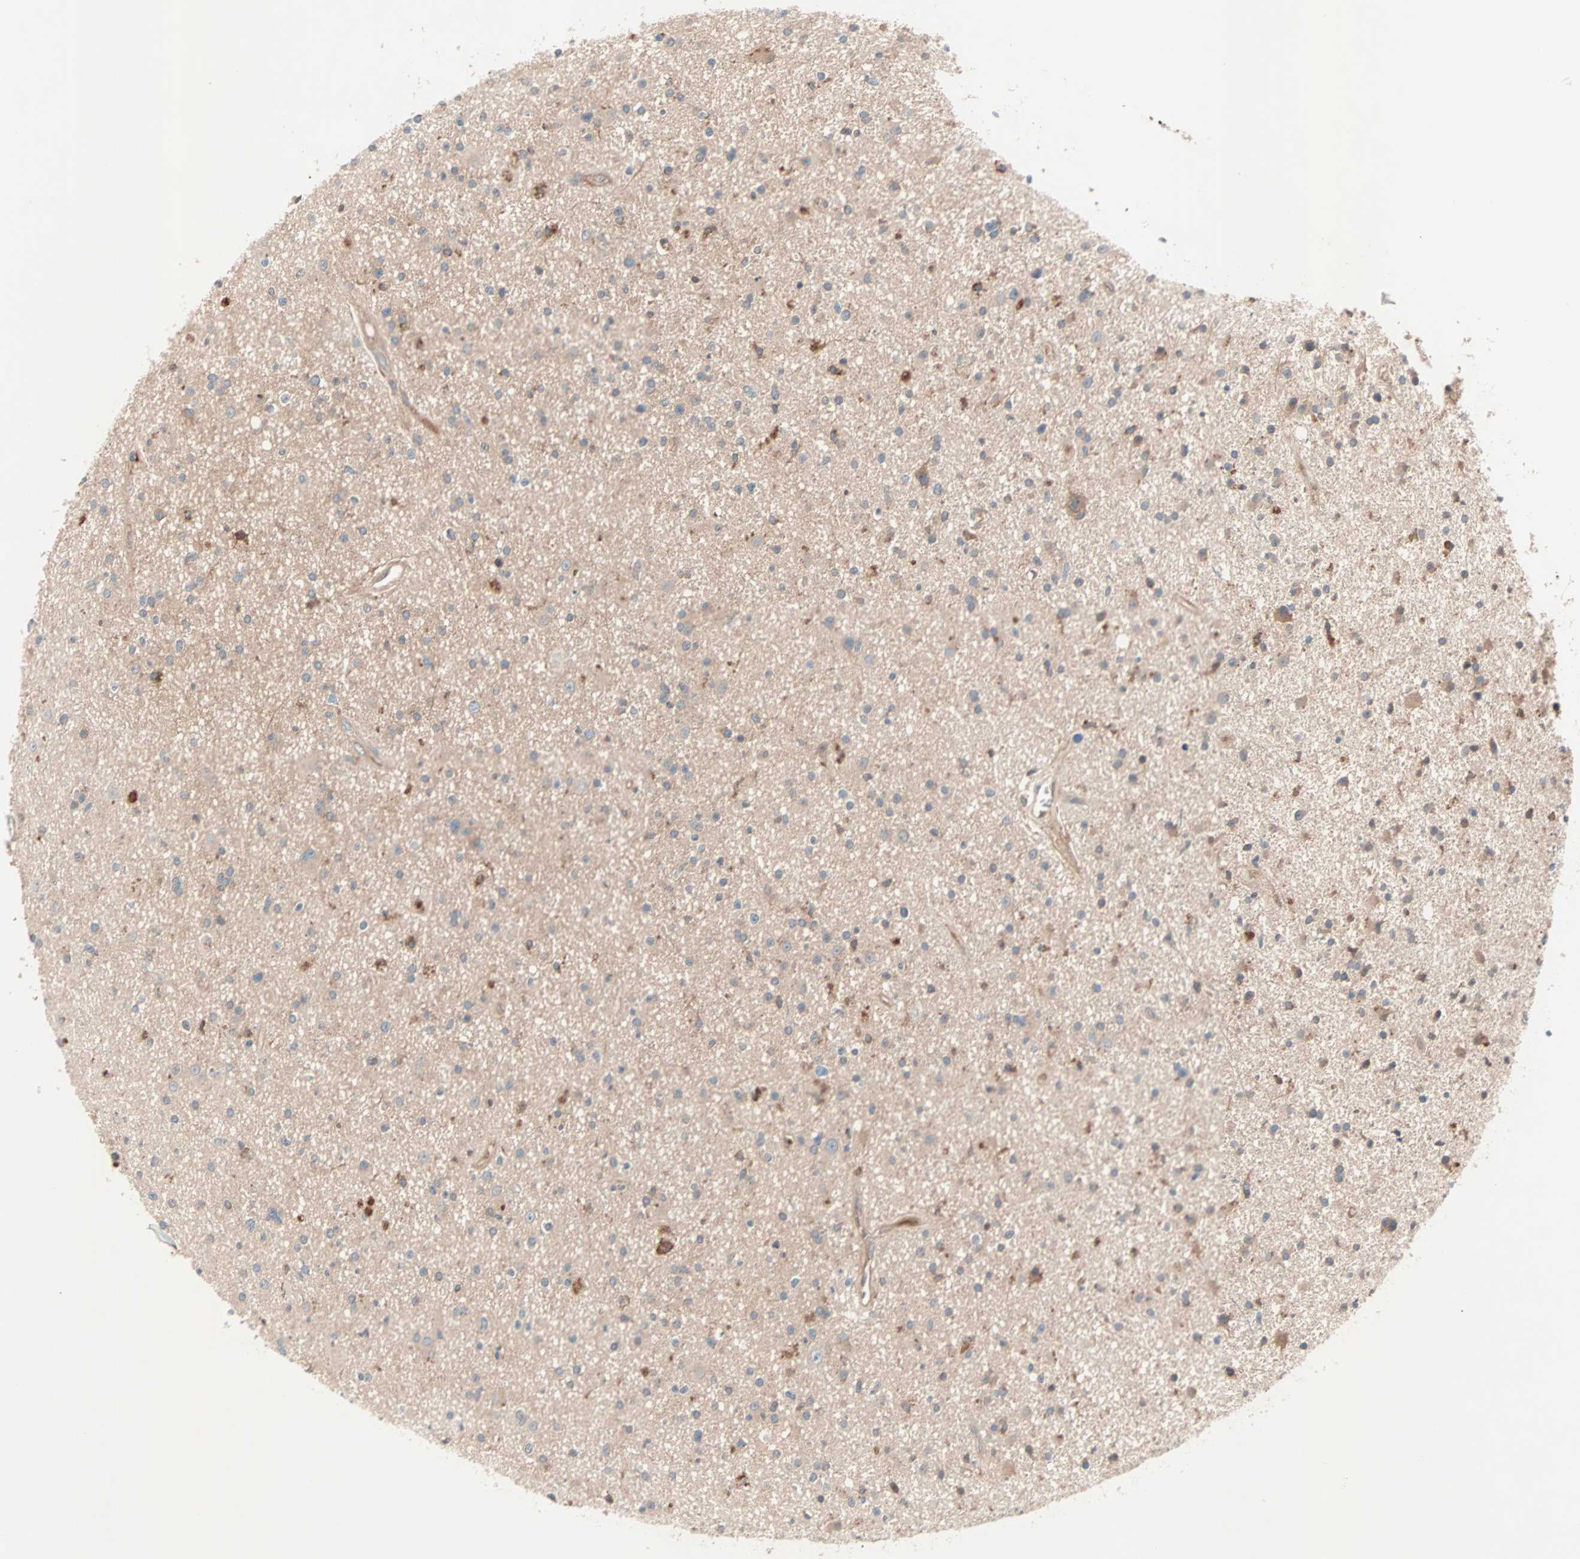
{"staining": {"intensity": "weak", "quantity": "25%-75%", "location": "cytoplasmic/membranous"}, "tissue": "glioma", "cell_type": "Tumor cells", "image_type": "cancer", "snomed": [{"axis": "morphology", "description": "Glioma, malignant, High grade"}, {"axis": "topography", "description": "Brain"}], "caption": "Immunohistochemical staining of malignant high-grade glioma shows weak cytoplasmic/membranous protein expression in approximately 25%-75% of tumor cells.", "gene": "CAD", "patient": {"sex": "male", "age": 33}}